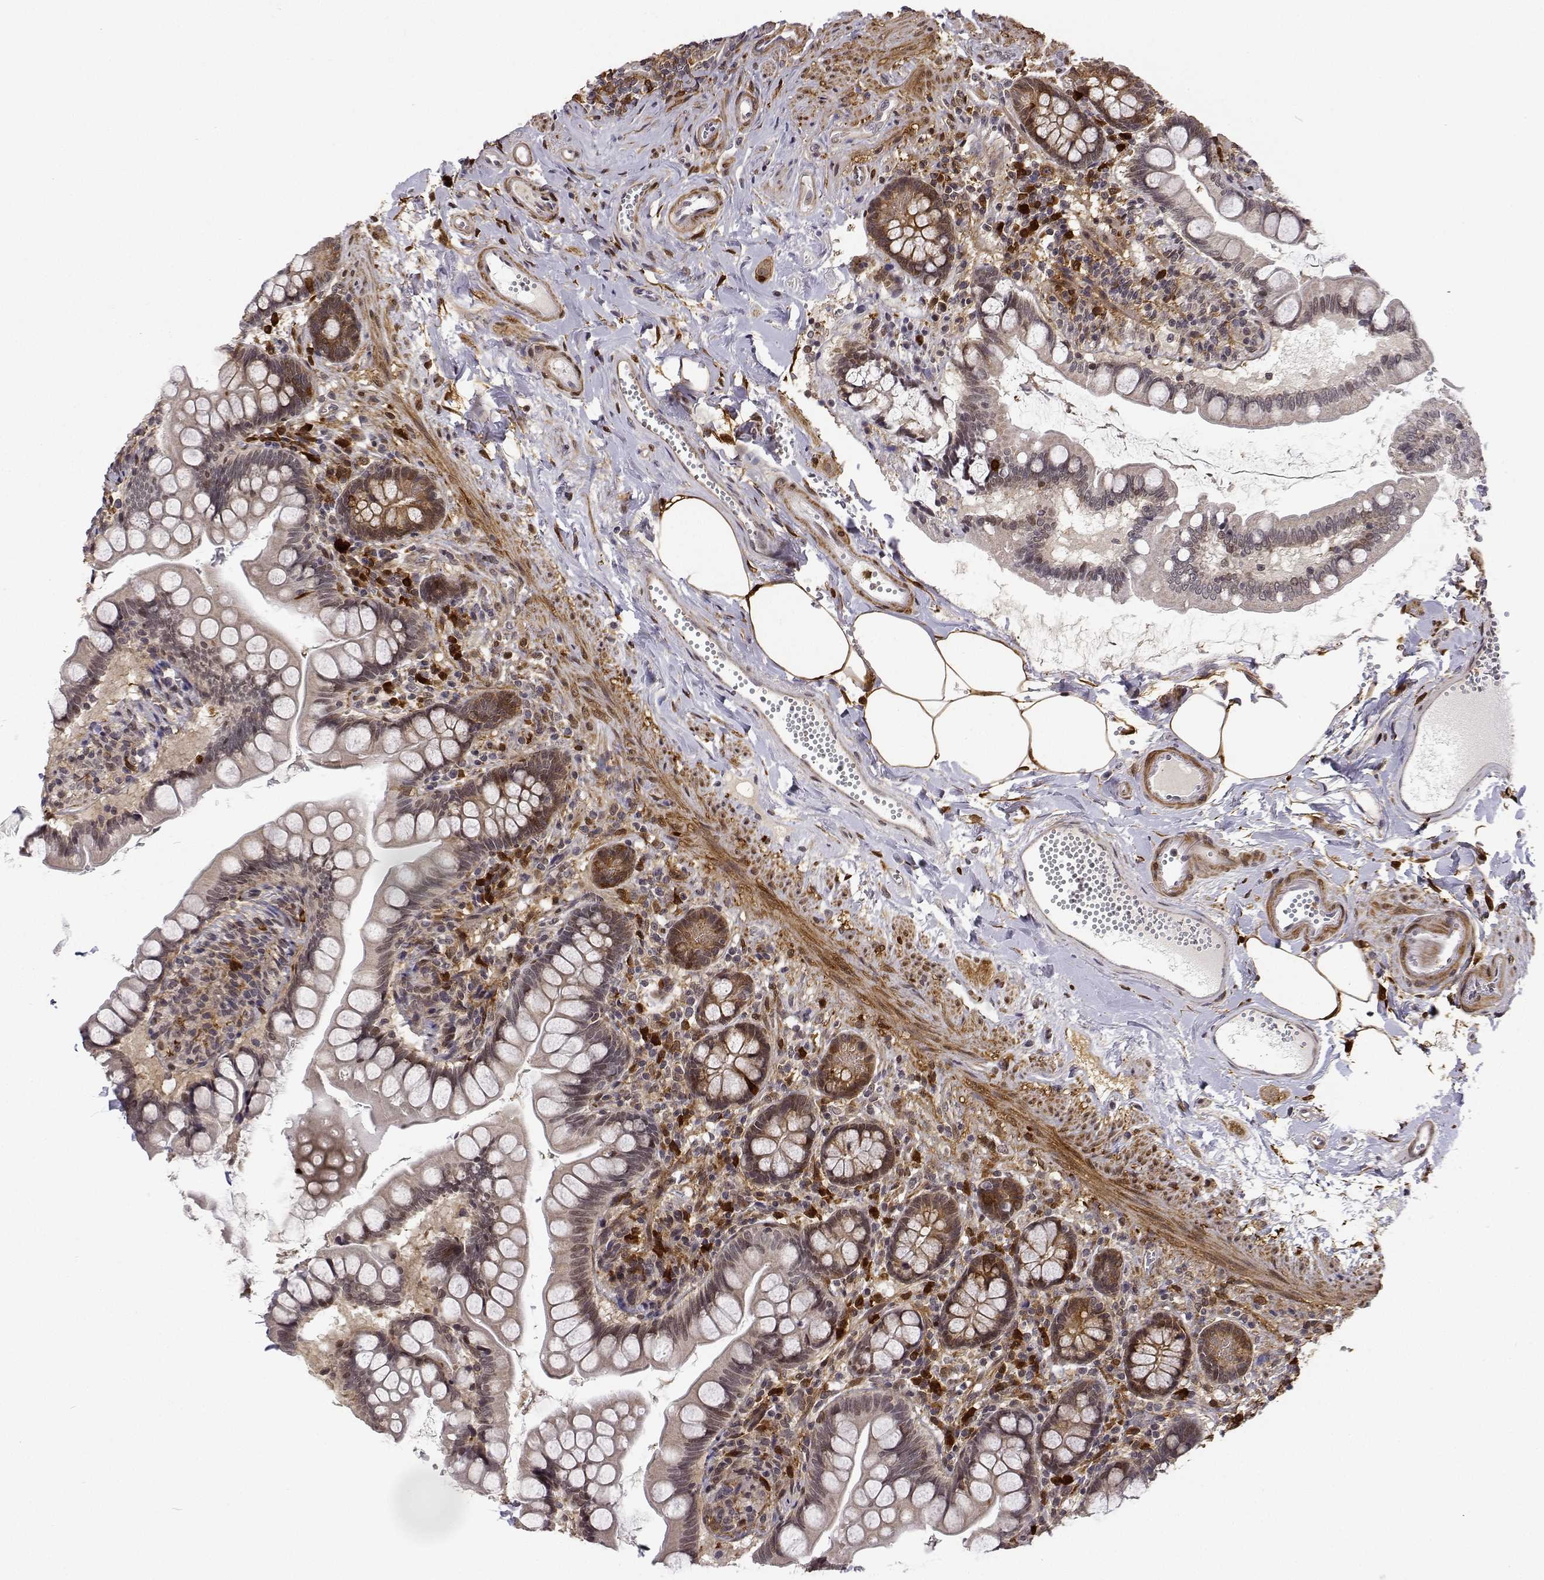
{"staining": {"intensity": "moderate", "quantity": "25%-75%", "location": "cytoplasmic/membranous,nuclear"}, "tissue": "small intestine", "cell_type": "Glandular cells", "image_type": "normal", "snomed": [{"axis": "morphology", "description": "Normal tissue, NOS"}, {"axis": "topography", "description": "Small intestine"}], "caption": "Immunohistochemical staining of unremarkable small intestine demonstrates medium levels of moderate cytoplasmic/membranous,nuclear staining in approximately 25%-75% of glandular cells. (DAB (3,3'-diaminobenzidine) IHC, brown staining for protein, blue staining for nuclei).", "gene": "PHGDH", "patient": {"sex": "female", "age": 56}}